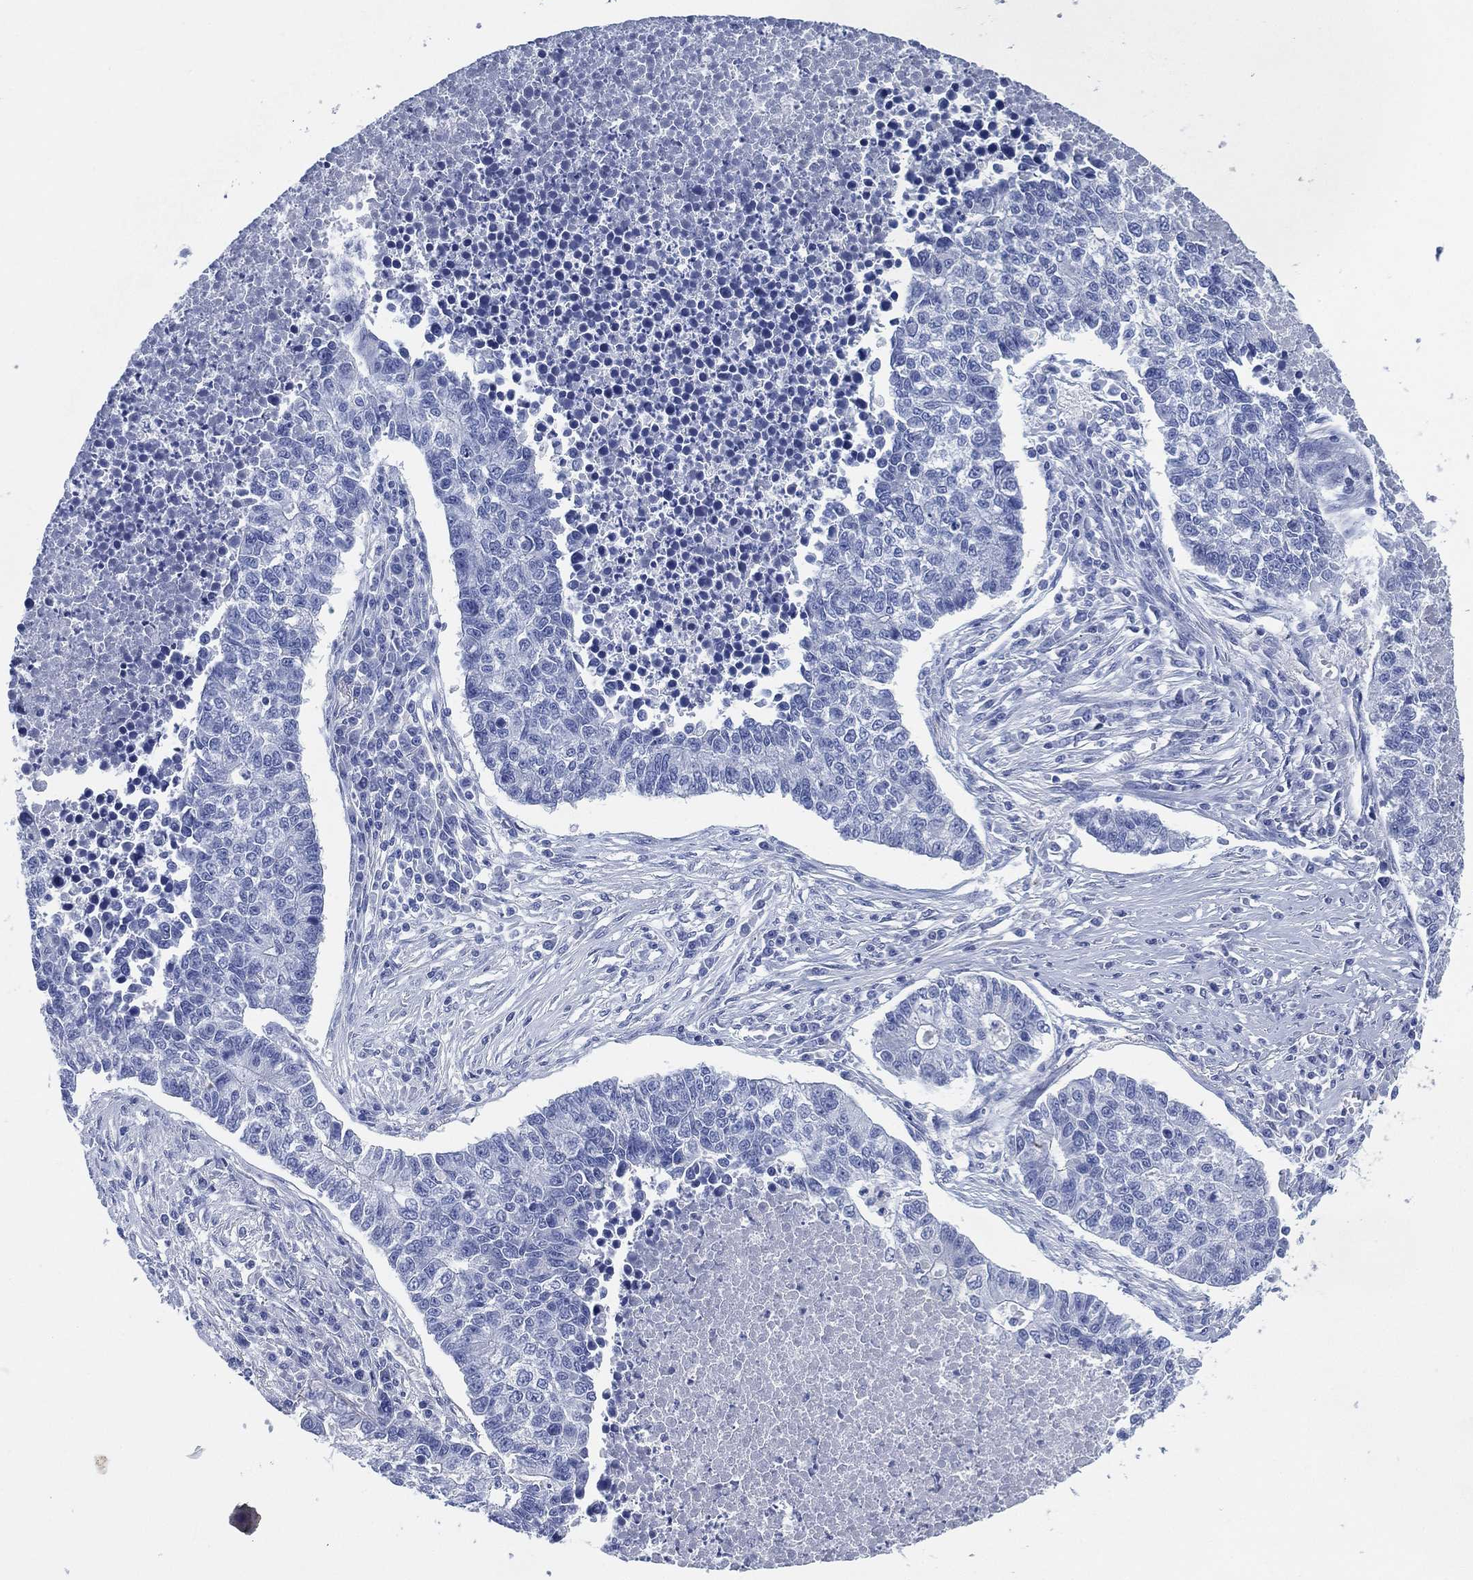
{"staining": {"intensity": "negative", "quantity": "none", "location": "none"}, "tissue": "lung cancer", "cell_type": "Tumor cells", "image_type": "cancer", "snomed": [{"axis": "morphology", "description": "Adenocarcinoma, NOS"}, {"axis": "topography", "description": "Lung"}], "caption": "Lung adenocarcinoma was stained to show a protein in brown. There is no significant positivity in tumor cells.", "gene": "SIGLECL1", "patient": {"sex": "male", "age": 57}}